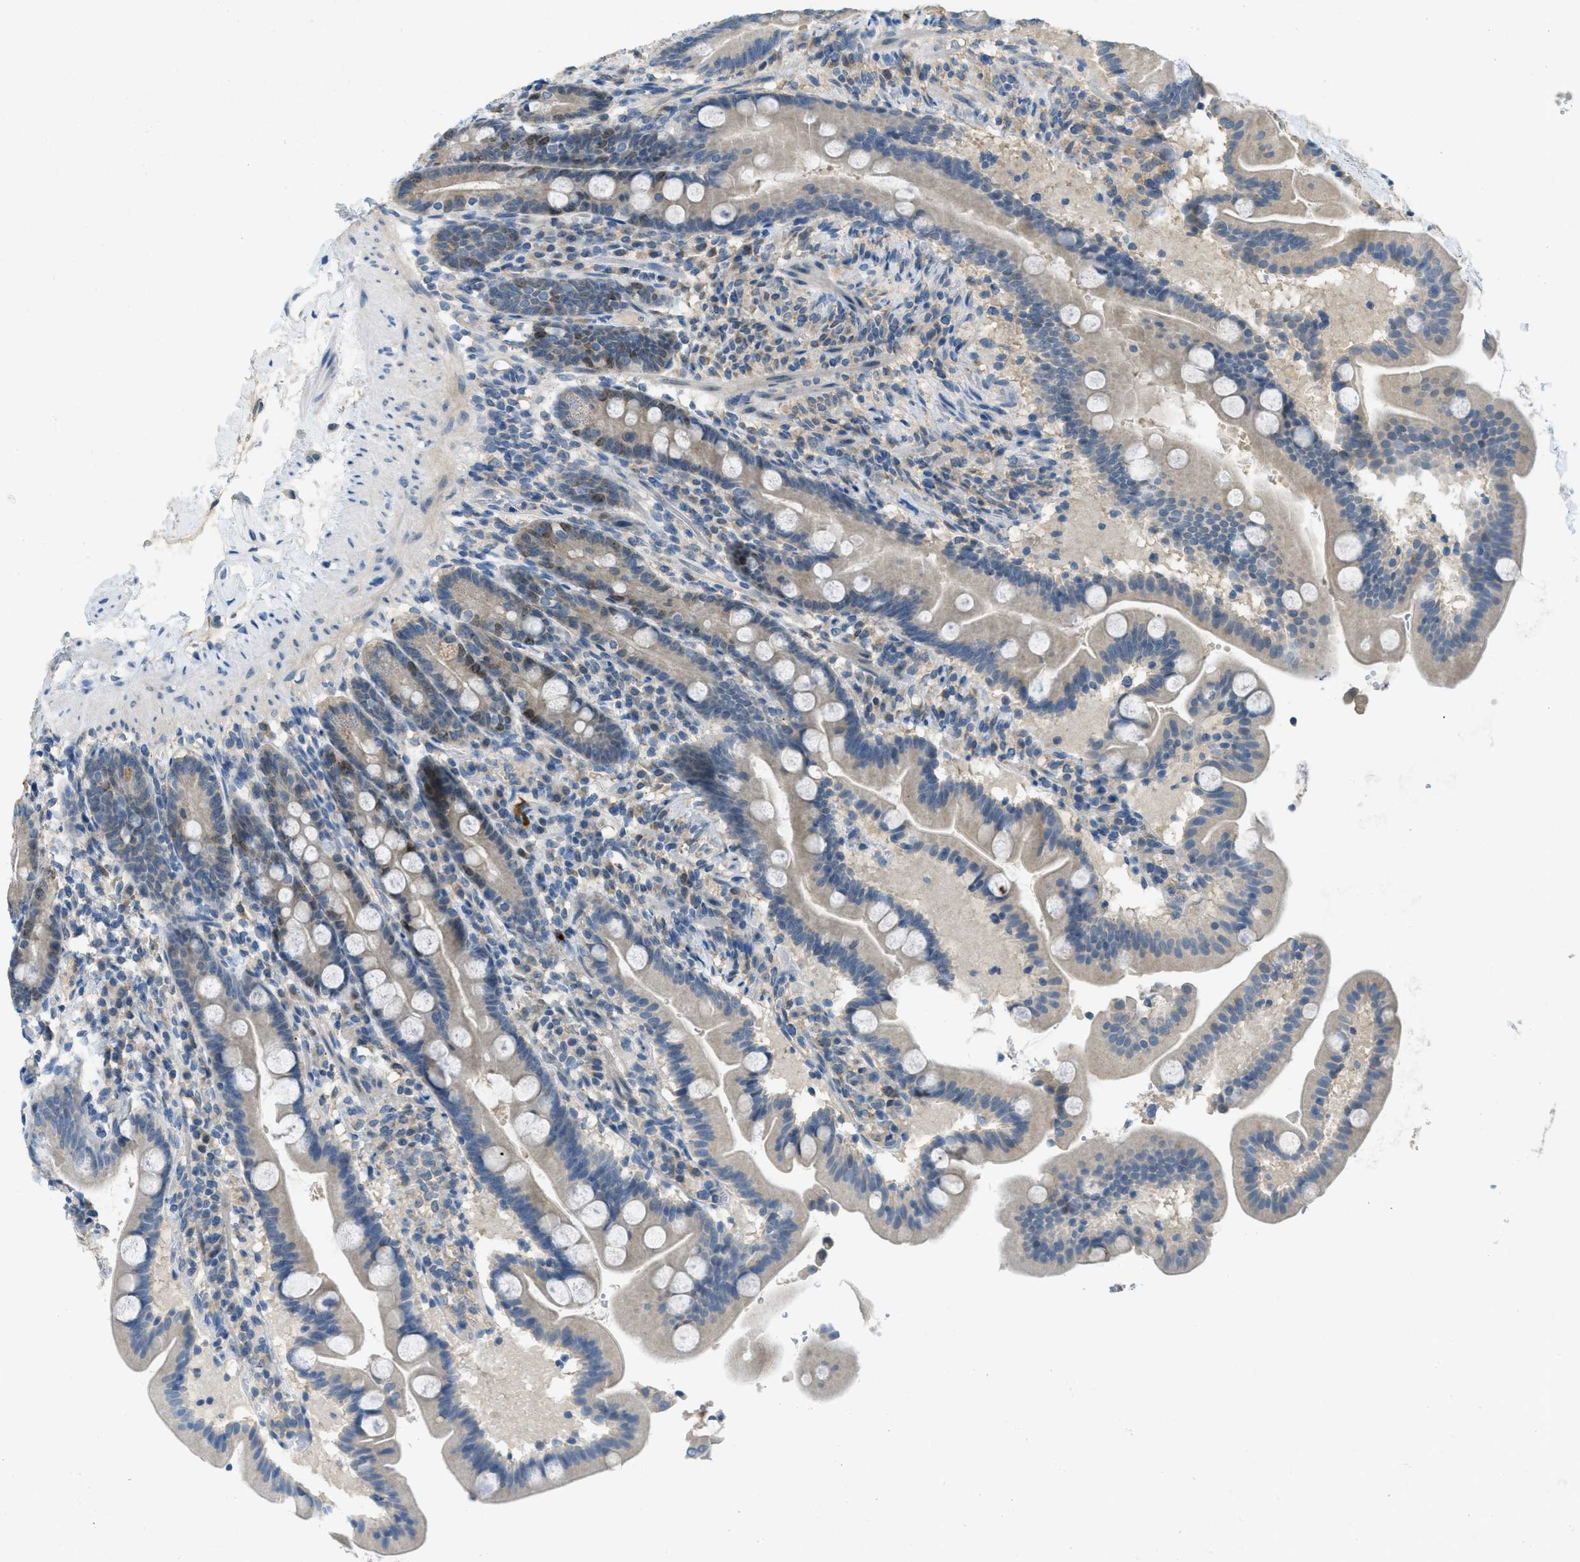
{"staining": {"intensity": "moderate", "quantity": "<25%", "location": "cytoplasmic/membranous,nuclear"}, "tissue": "duodenum", "cell_type": "Glandular cells", "image_type": "normal", "snomed": [{"axis": "morphology", "description": "Normal tissue, NOS"}, {"axis": "topography", "description": "Duodenum"}], "caption": "Moderate cytoplasmic/membranous,nuclear expression is seen in about <25% of glandular cells in normal duodenum.", "gene": "MIS18A", "patient": {"sex": "male", "age": 54}}